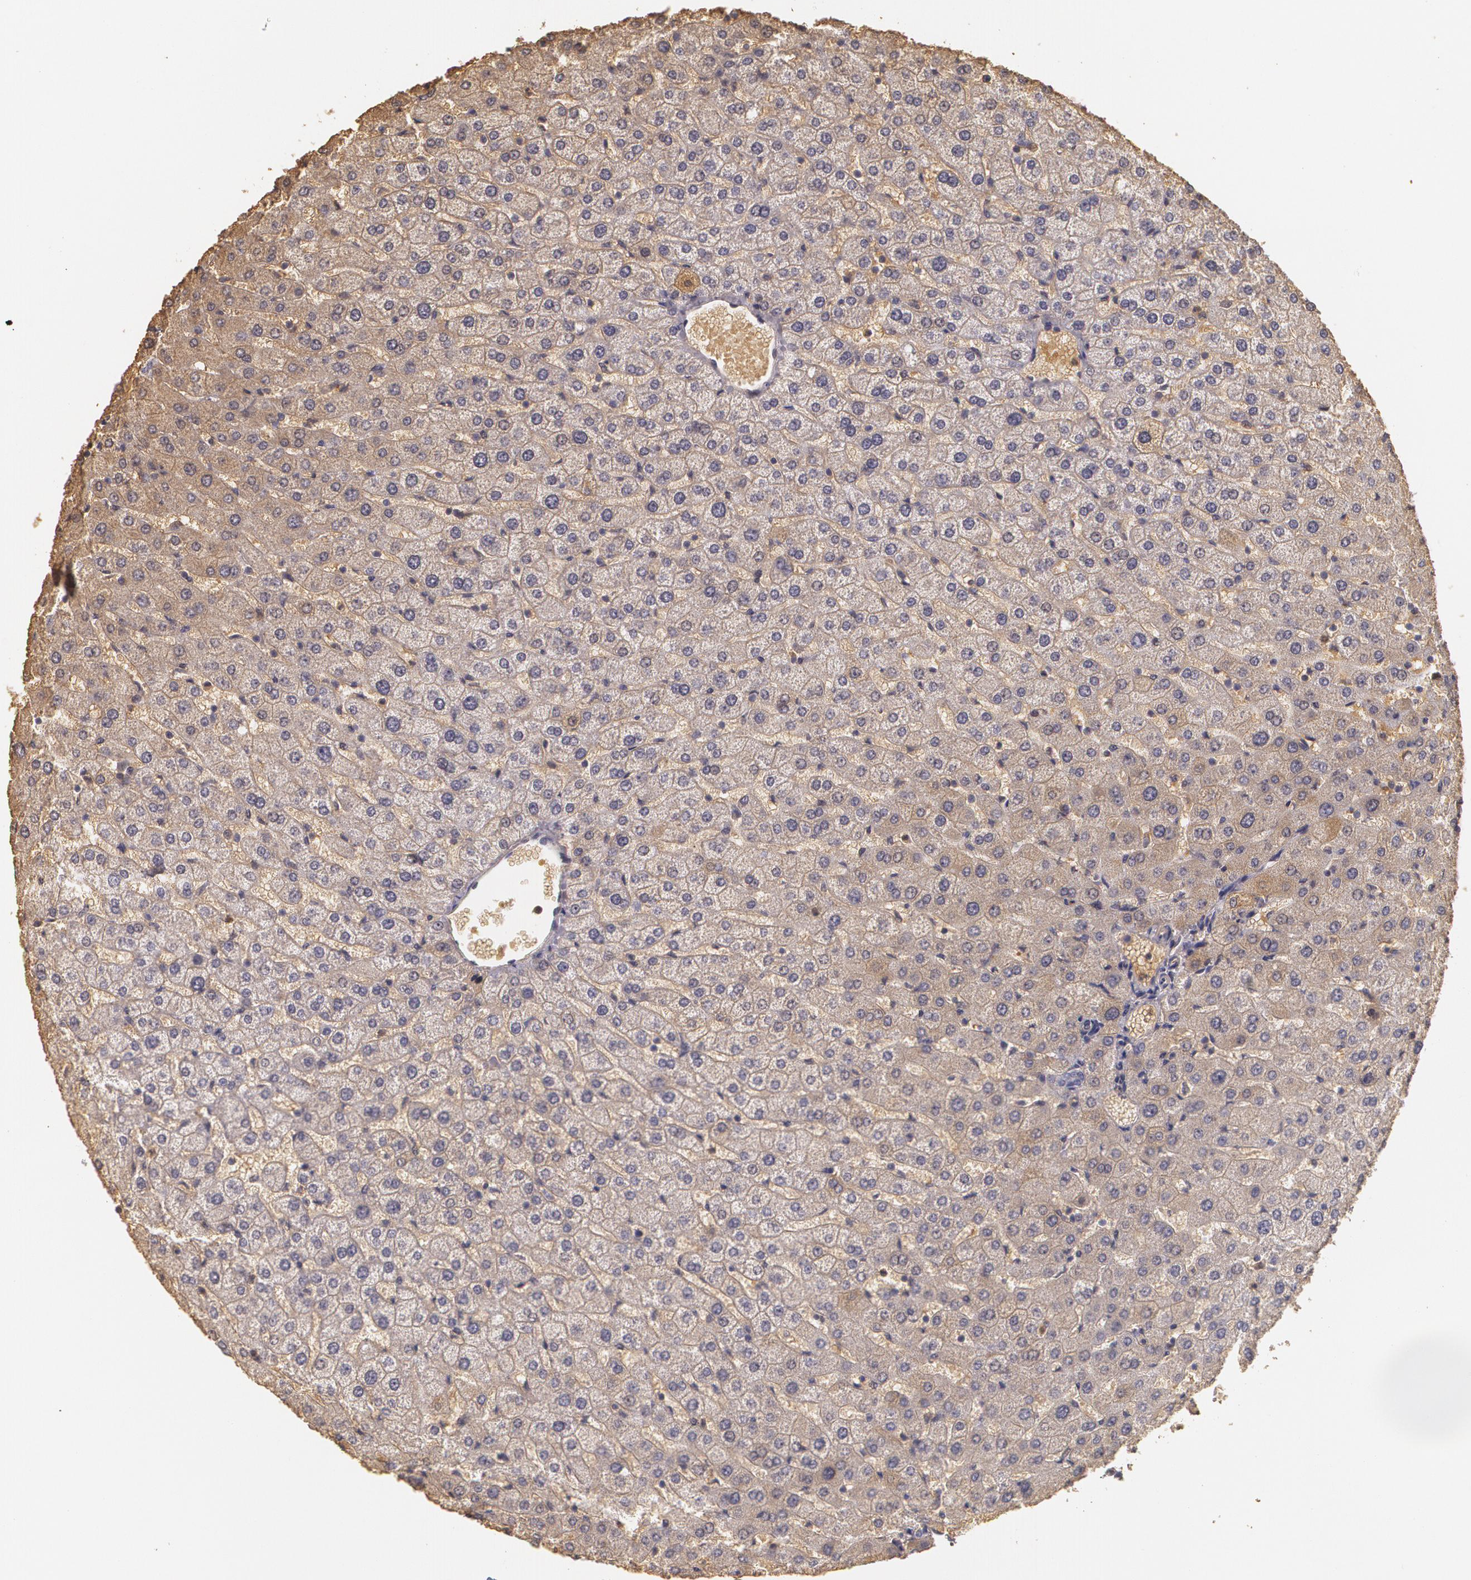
{"staining": {"intensity": "moderate", "quantity": ">75%", "location": "cytoplasmic/membranous"}, "tissue": "liver", "cell_type": "Hepatocytes", "image_type": "normal", "snomed": [{"axis": "morphology", "description": "Normal tissue, NOS"}, {"axis": "morphology", "description": "Fibrosis, NOS"}, {"axis": "topography", "description": "Liver"}], "caption": "Hepatocytes display medium levels of moderate cytoplasmic/membranous staining in about >75% of cells in benign human liver.", "gene": "LRG1", "patient": {"sex": "female", "age": 29}}